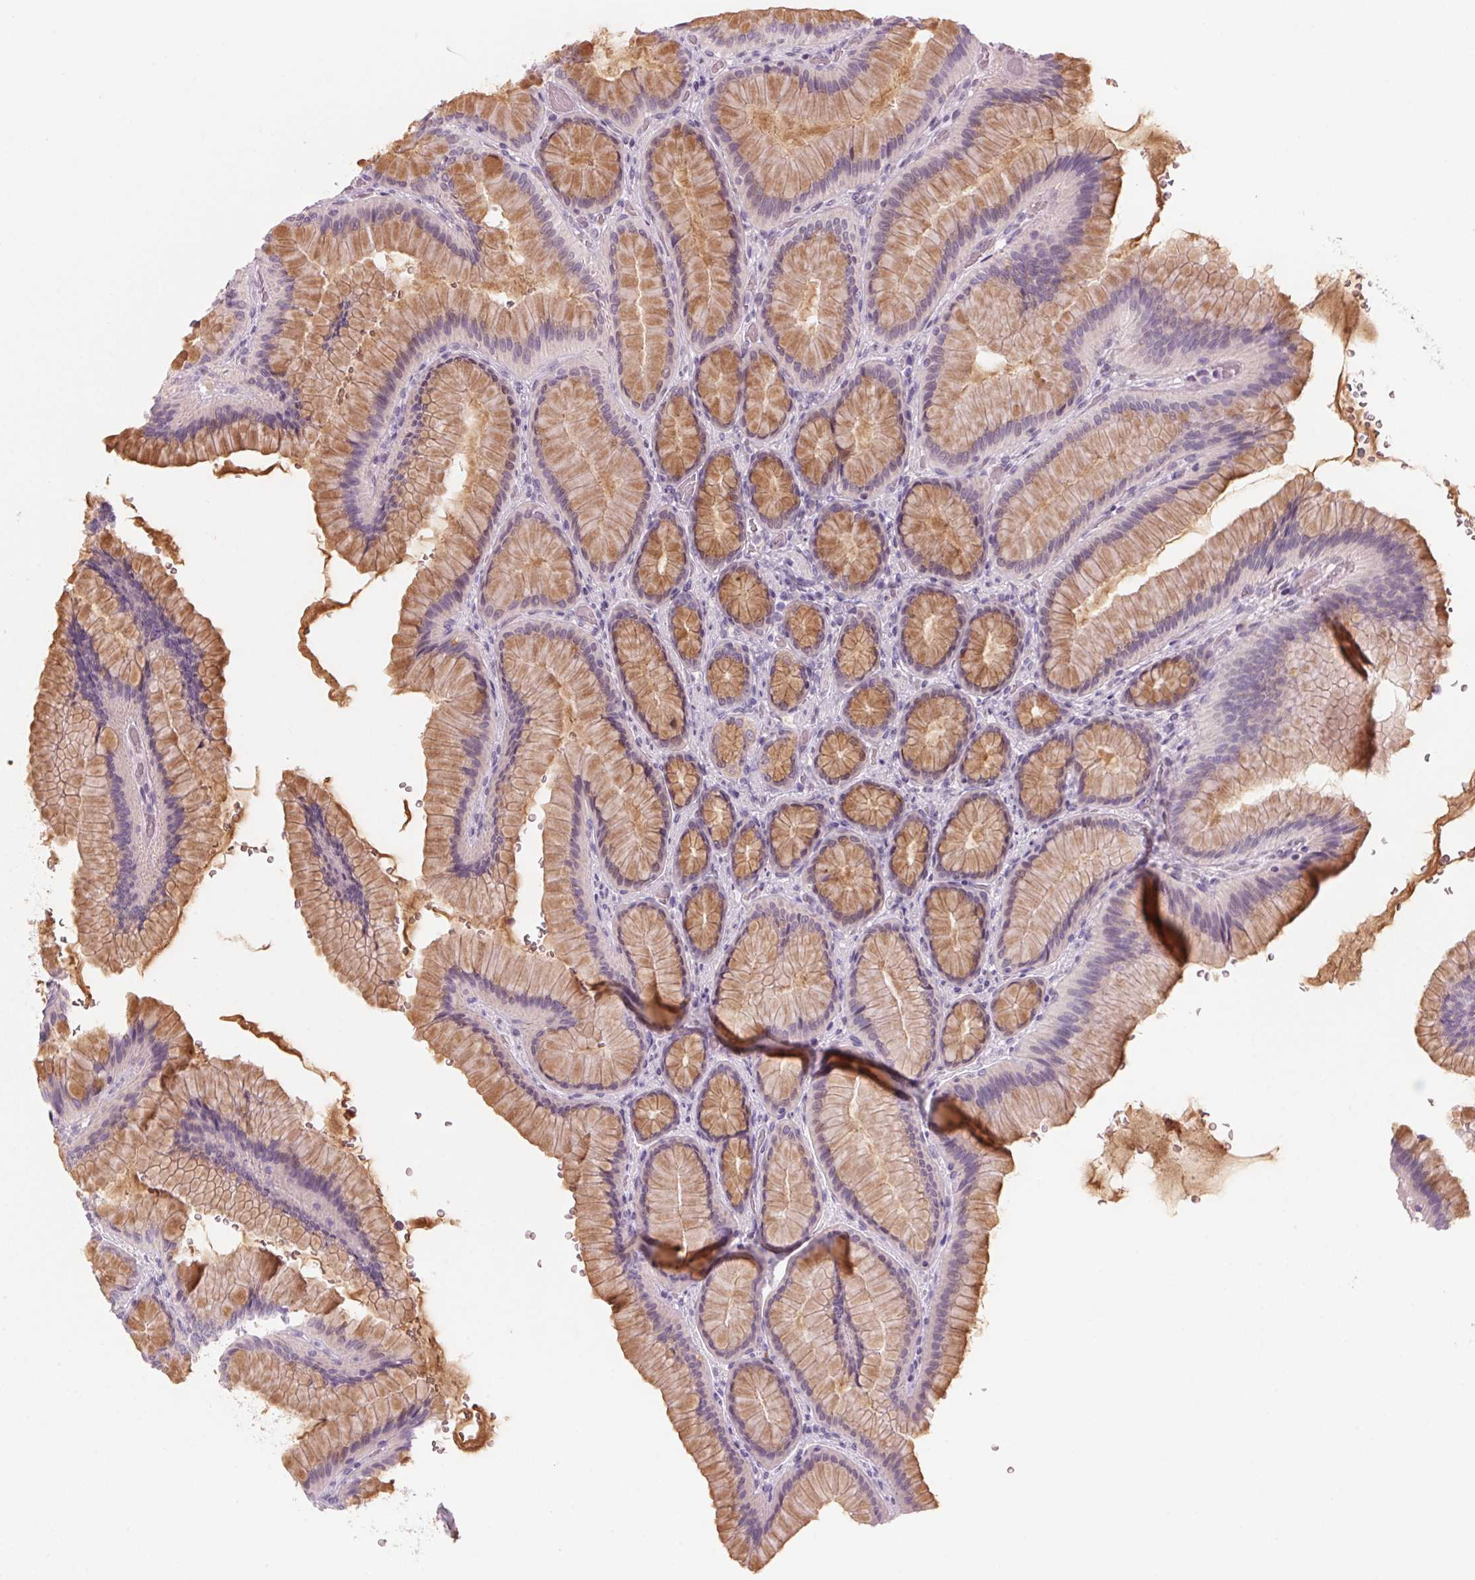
{"staining": {"intensity": "moderate", "quantity": "25%-75%", "location": "cytoplasmic/membranous"}, "tissue": "stomach", "cell_type": "Glandular cells", "image_type": "normal", "snomed": [{"axis": "morphology", "description": "Normal tissue, NOS"}, {"axis": "morphology", "description": "Adenocarcinoma, NOS"}, {"axis": "morphology", "description": "Adenocarcinoma, High grade"}, {"axis": "topography", "description": "Stomach, upper"}, {"axis": "topography", "description": "Stomach"}], "caption": "This is a photomicrograph of IHC staining of unremarkable stomach, which shows moderate expression in the cytoplasmic/membranous of glandular cells.", "gene": "ADAM20", "patient": {"sex": "female", "age": 65}}